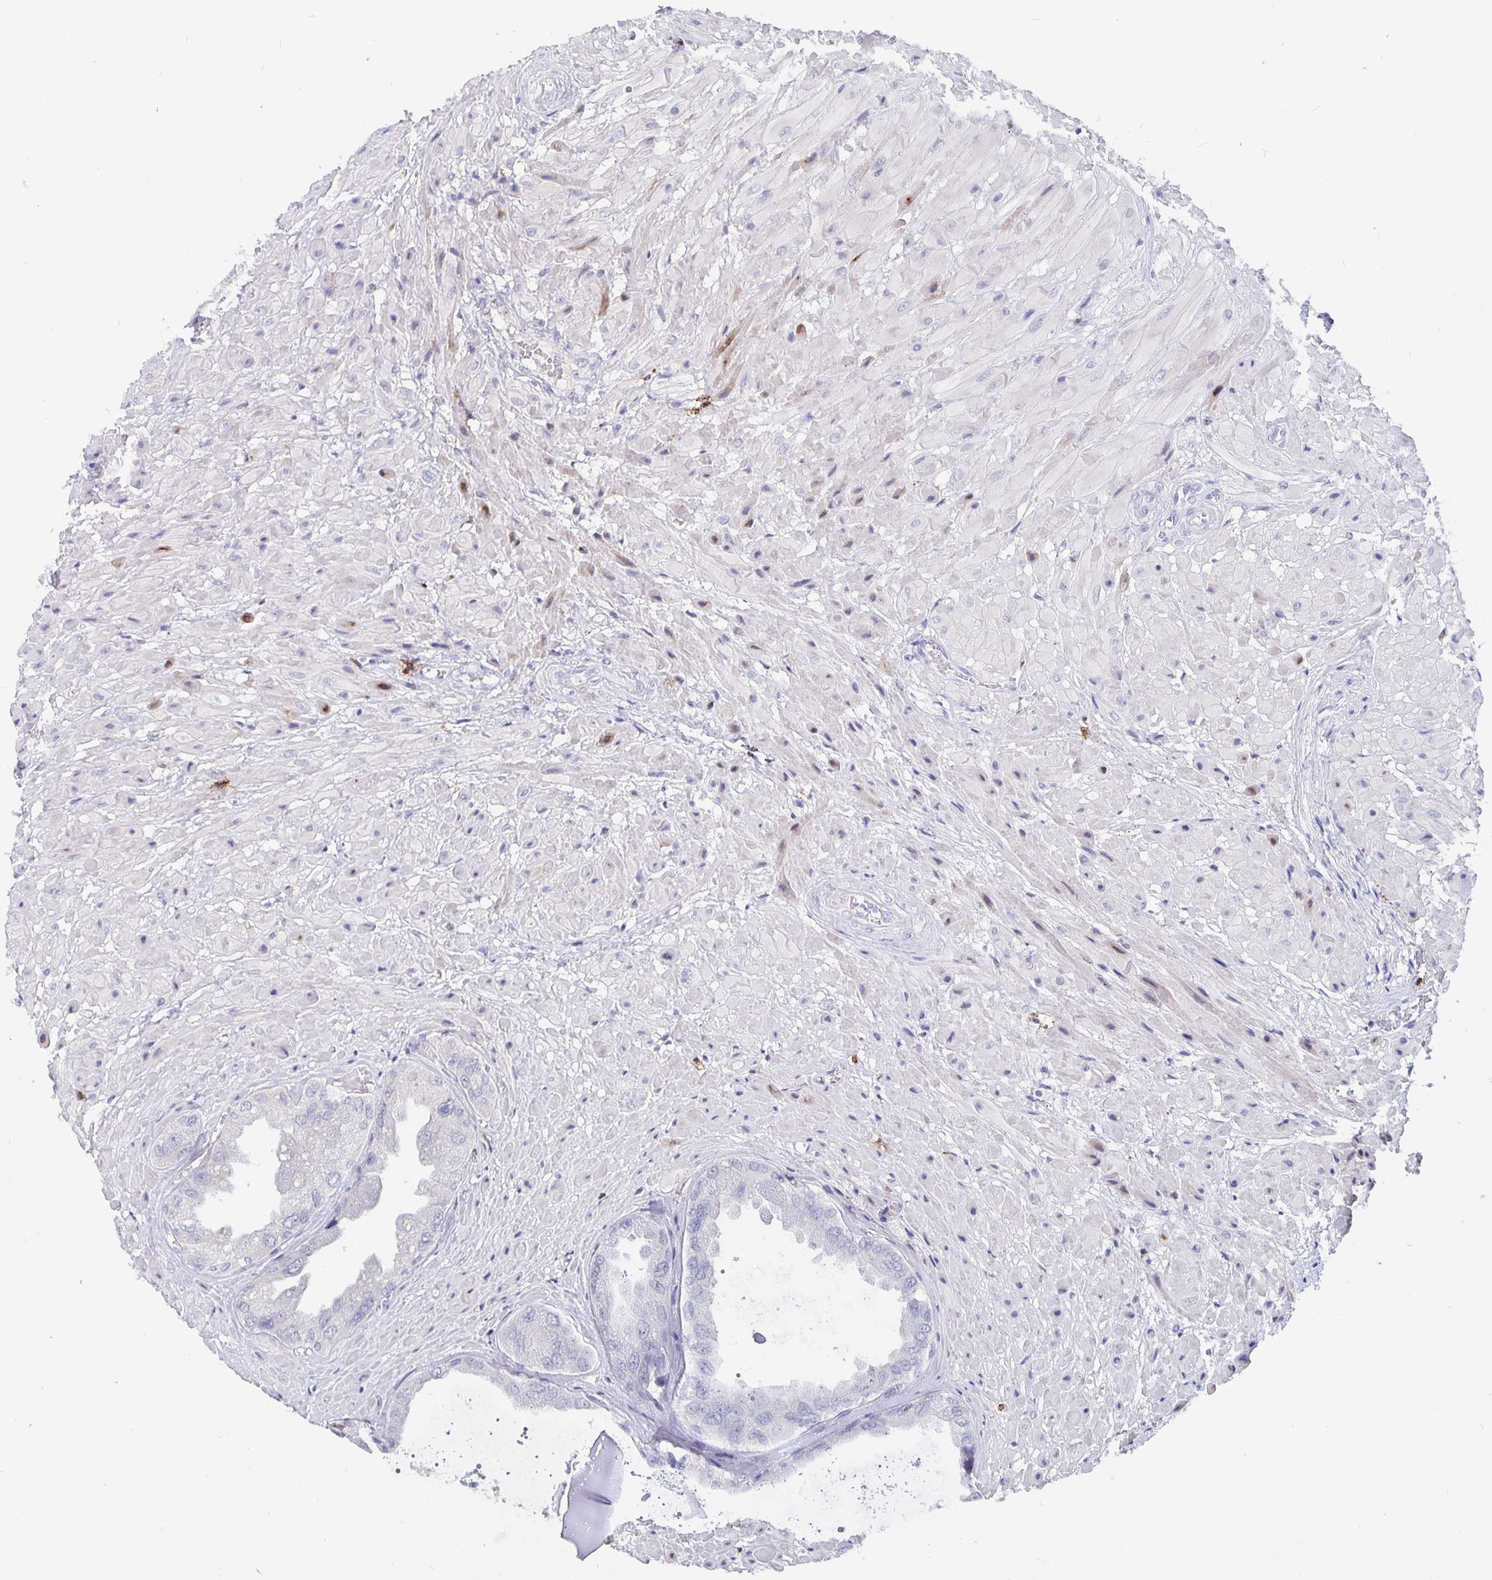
{"staining": {"intensity": "negative", "quantity": "none", "location": "none"}, "tissue": "seminal vesicle", "cell_type": "Glandular cells", "image_type": "normal", "snomed": [{"axis": "morphology", "description": "Normal tissue, NOS"}, {"axis": "topography", "description": "Seminal veicle"}], "caption": "Immunohistochemical staining of normal human seminal vesicle exhibits no significant positivity in glandular cells. The staining was performed using DAB to visualize the protein expression in brown, while the nuclei were stained in blue with hematoxylin (Magnification: 20x).", "gene": "SMOC1", "patient": {"sex": "male", "age": 55}}